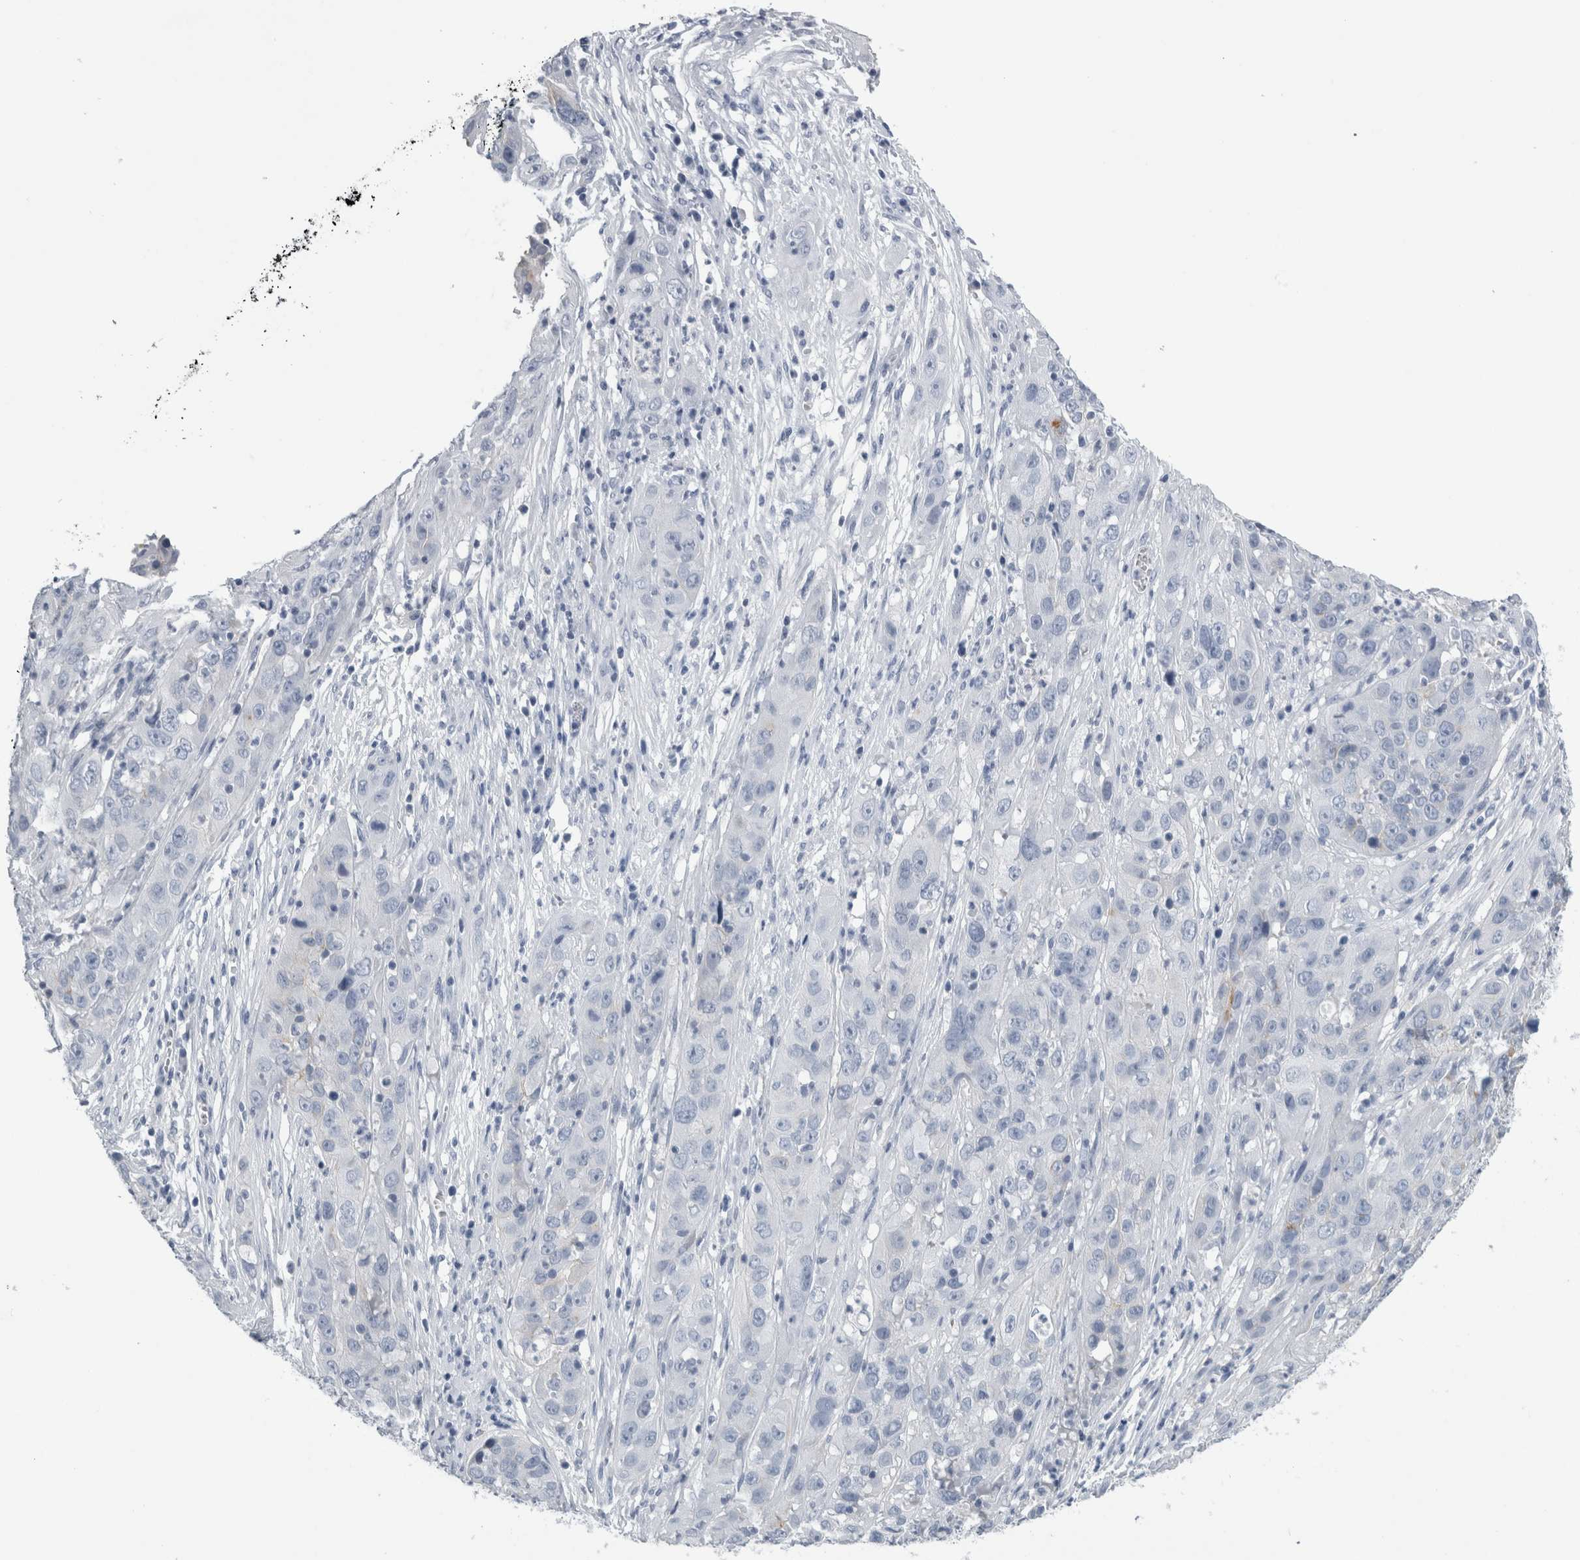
{"staining": {"intensity": "negative", "quantity": "none", "location": "none"}, "tissue": "cervical cancer", "cell_type": "Tumor cells", "image_type": "cancer", "snomed": [{"axis": "morphology", "description": "Squamous cell carcinoma, NOS"}, {"axis": "topography", "description": "Cervix"}], "caption": "Human cervical squamous cell carcinoma stained for a protein using immunohistochemistry demonstrates no expression in tumor cells.", "gene": "ANKFY1", "patient": {"sex": "female", "age": 32}}